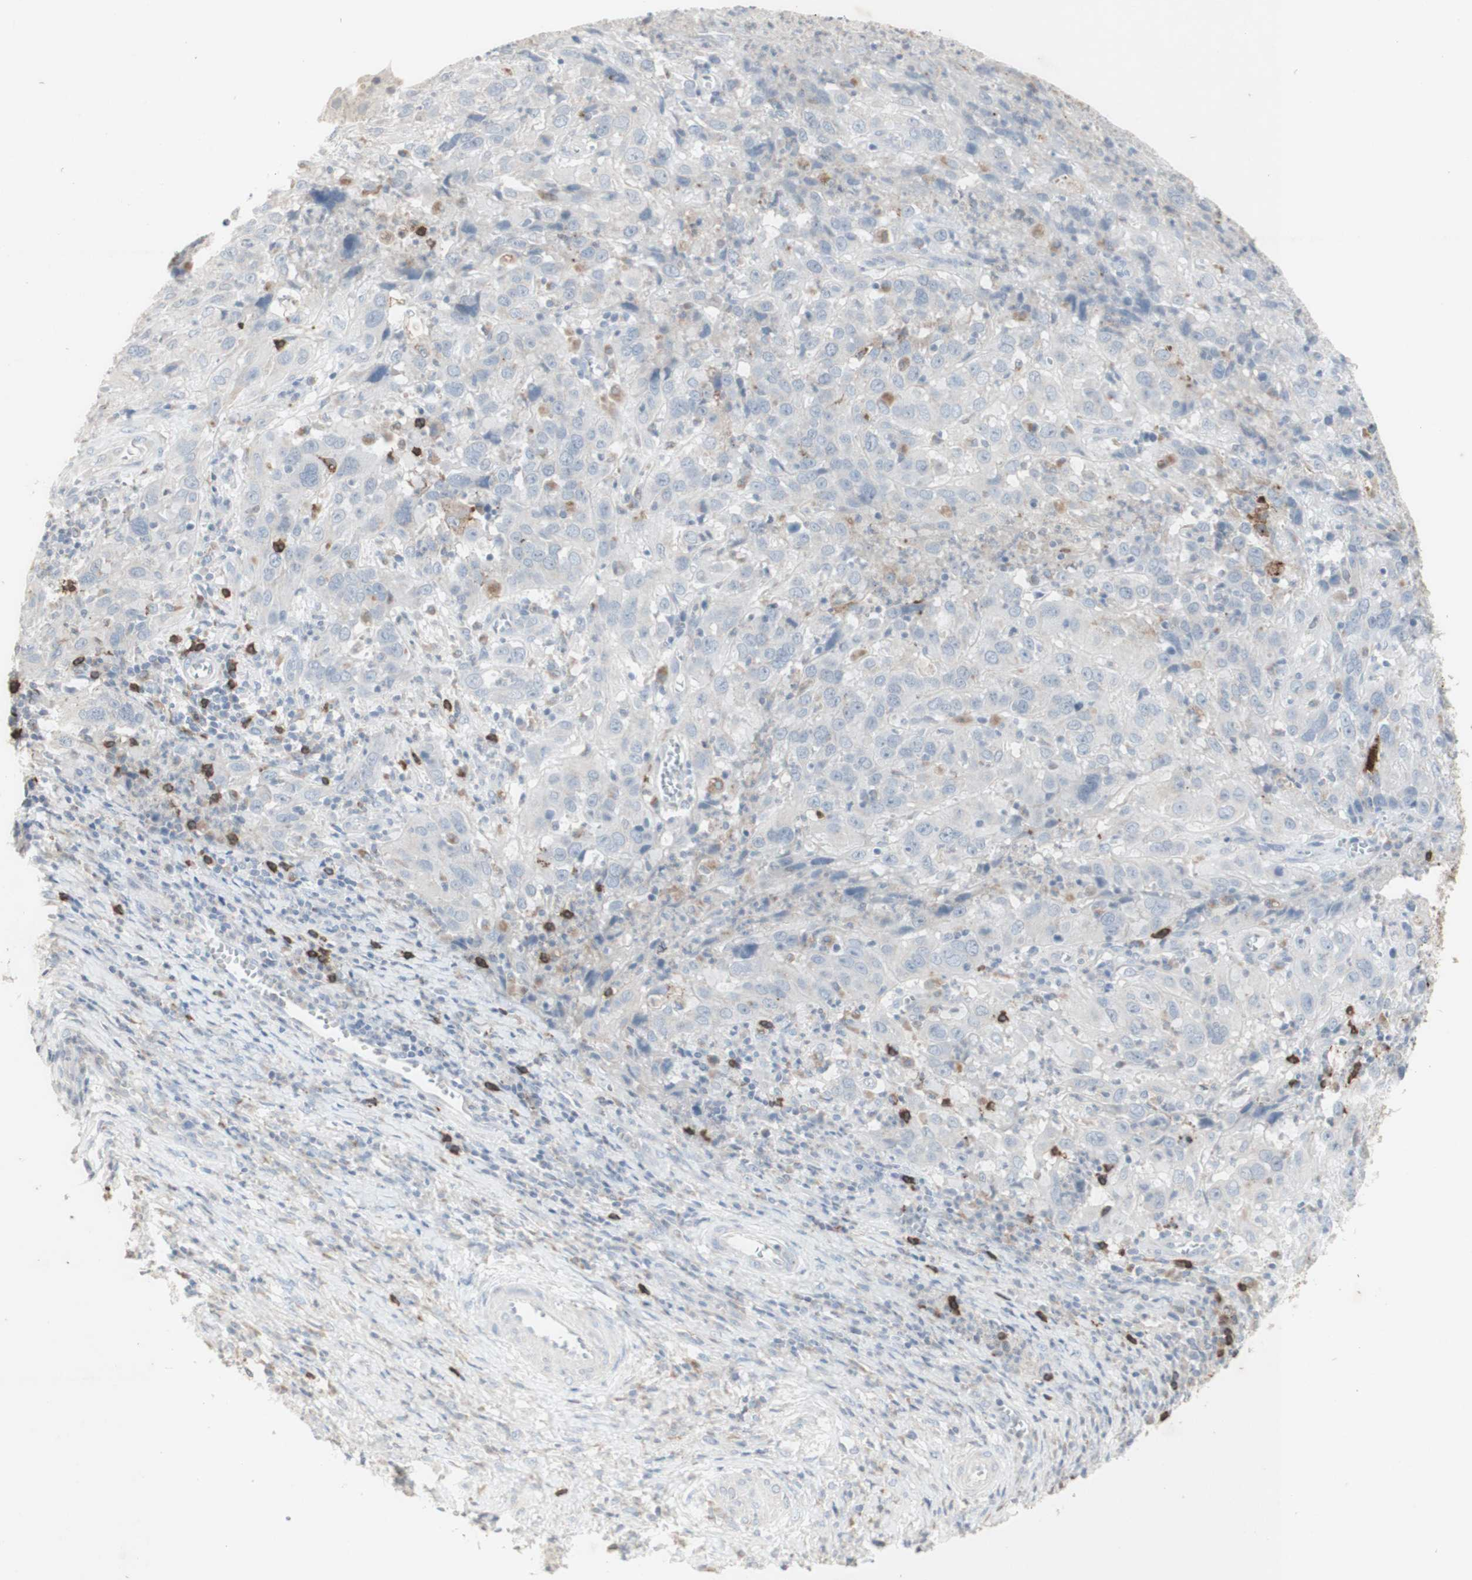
{"staining": {"intensity": "weak", "quantity": "<25%", "location": "cytoplasmic/membranous"}, "tissue": "cervical cancer", "cell_type": "Tumor cells", "image_type": "cancer", "snomed": [{"axis": "morphology", "description": "Squamous cell carcinoma, NOS"}, {"axis": "topography", "description": "Cervix"}], "caption": "The image displays no staining of tumor cells in cervical cancer (squamous cell carcinoma). (DAB immunohistochemistry (IHC), high magnification).", "gene": "ATP6V1B1", "patient": {"sex": "female", "age": 32}}